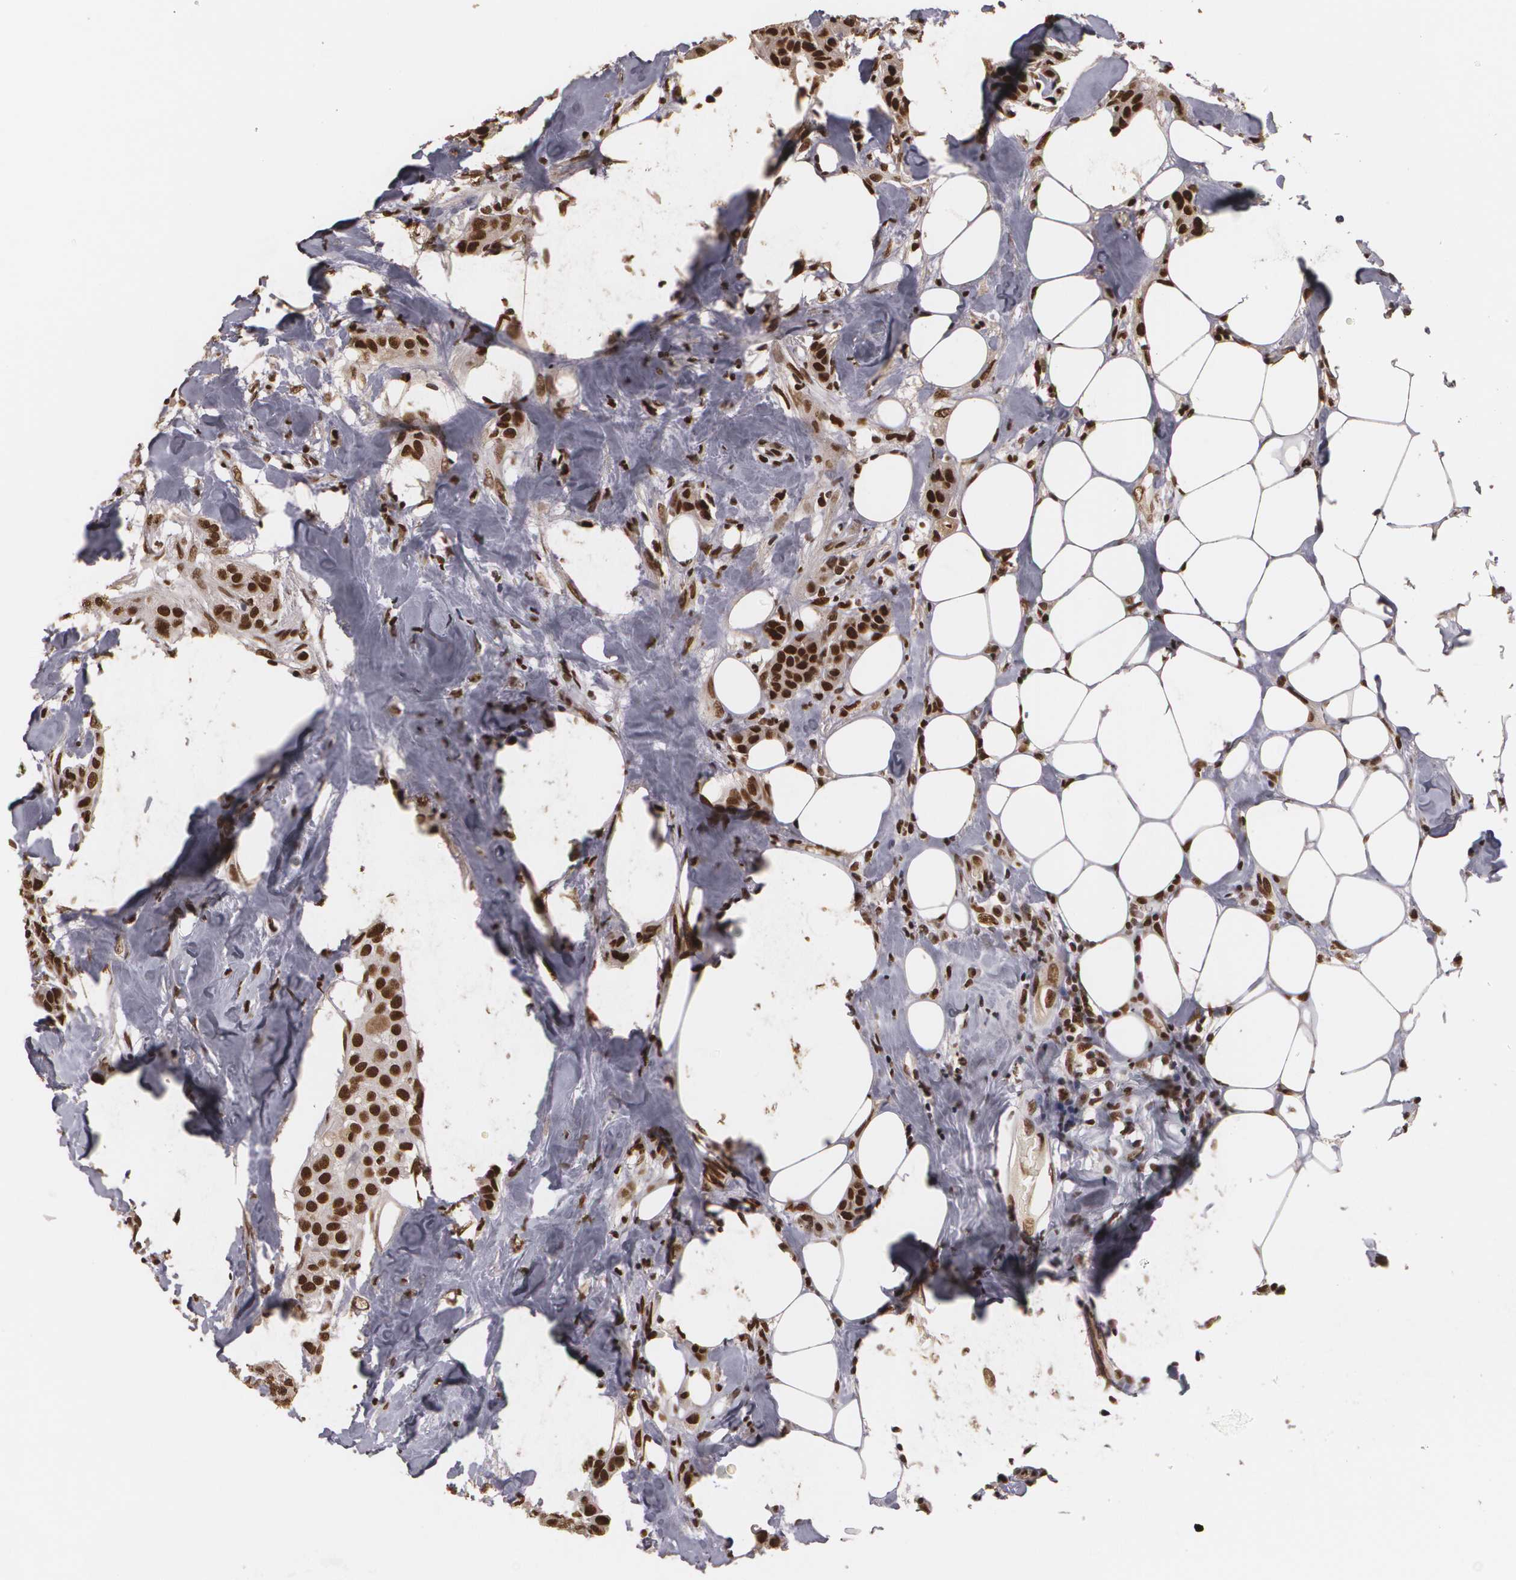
{"staining": {"intensity": "strong", "quantity": ">75%", "location": "cytoplasmic/membranous,nuclear"}, "tissue": "breast cancer", "cell_type": "Tumor cells", "image_type": "cancer", "snomed": [{"axis": "morphology", "description": "Duct carcinoma"}, {"axis": "topography", "description": "Breast"}], "caption": "This micrograph demonstrates immunohistochemistry staining of human breast cancer (invasive ductal carcinoma), with high strong cytoplasmic/membranous and nuclear positivity in approximately >75% of tumor cells.", "gene": "RCOR1", "patient": {"sex": "female", "age": 45}}